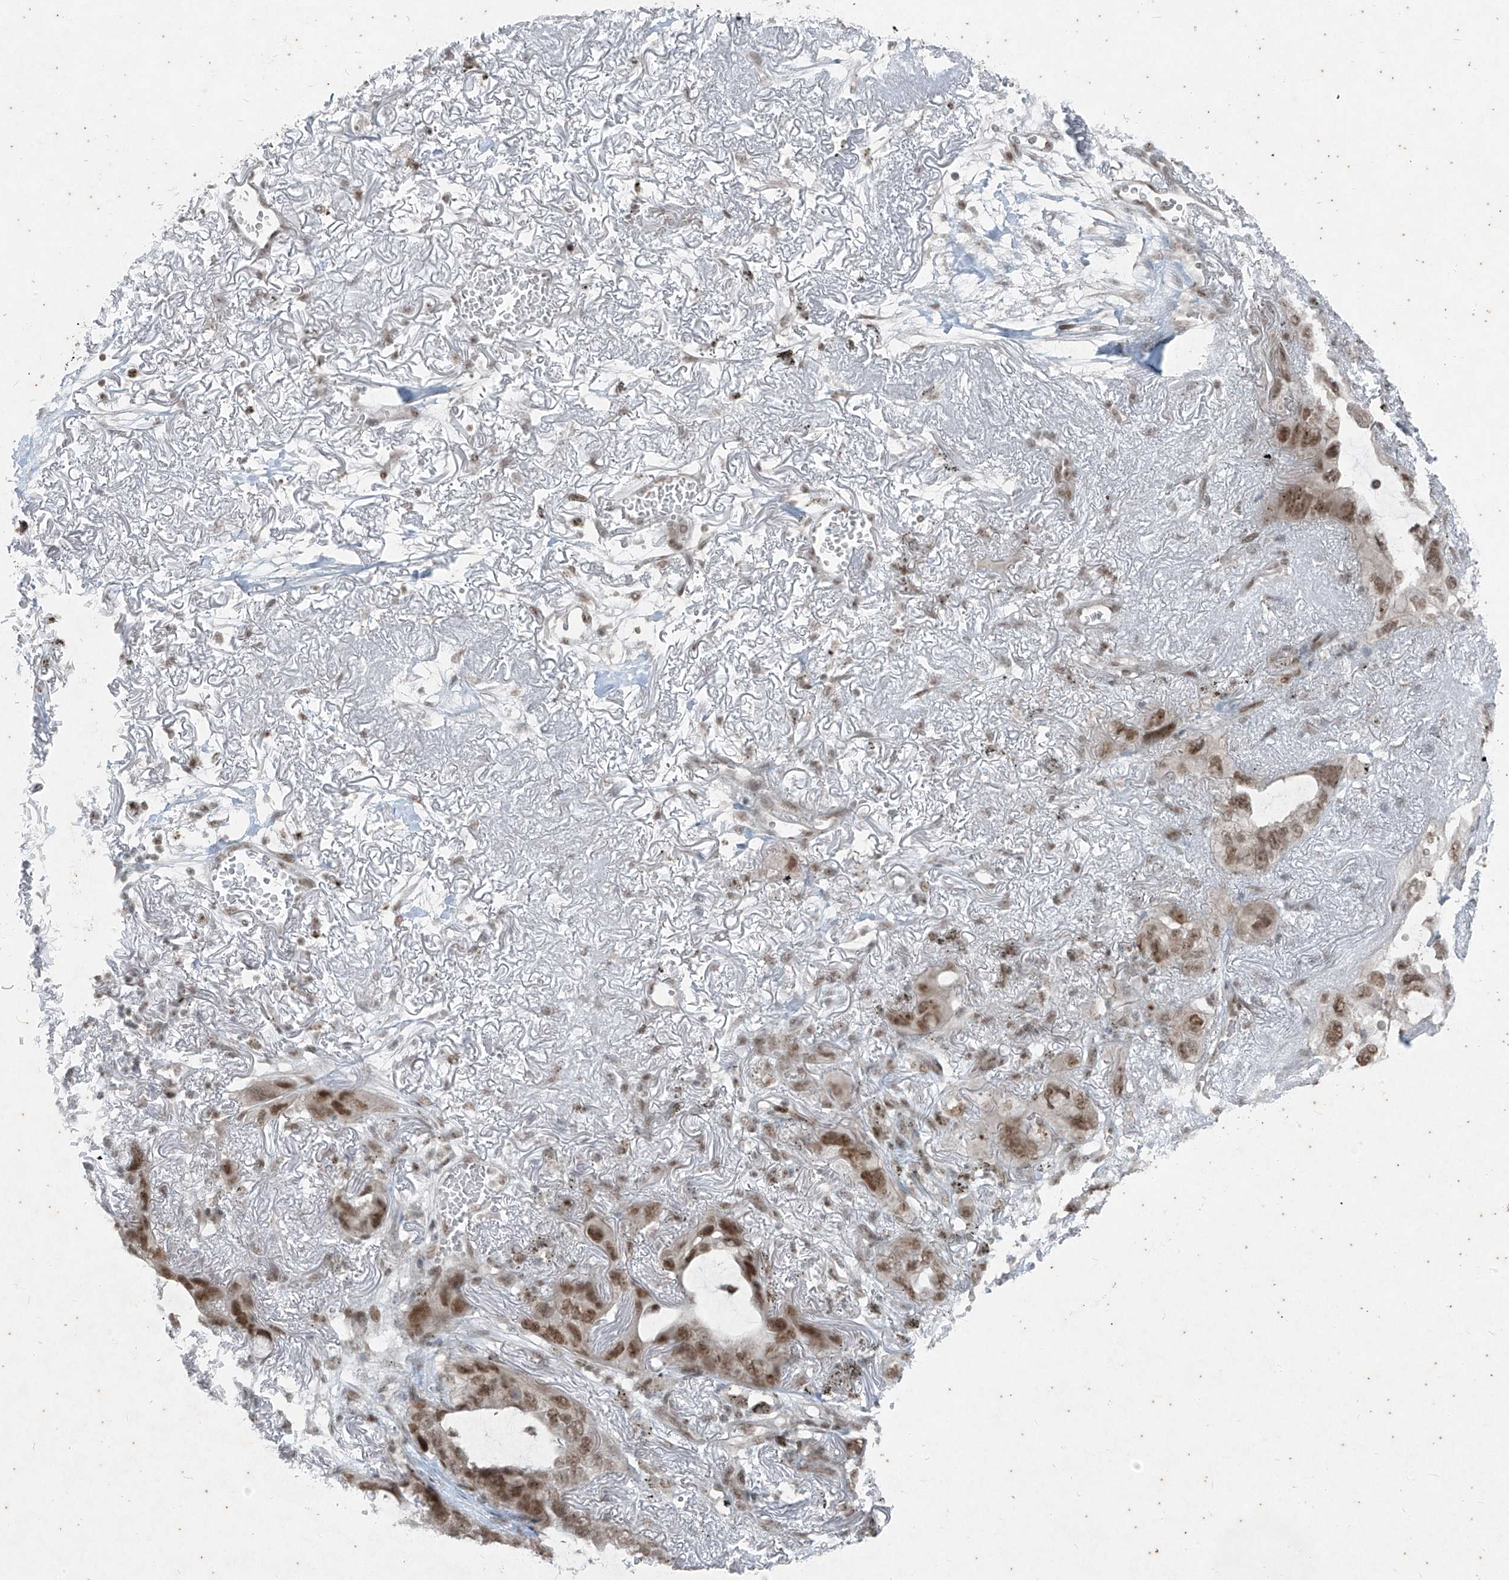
{"staining": {"intensity": "moderate", "quantity": ">75%", "location": "nuclear"}, "tissue": "lung cancer", "cell_type": "Tumor cells", "image_type": "cancer", "snomed": [{"axis": "morphology", "description": "Squamous cell carcinoma, NOS"}, {"axis": "topography", "description": "Lung"}], "caption": "Human lung cancer stained with a protein marker exhibits moderate staining in tumor cells.", "gene": "ZNF354B", "patient": {"sex": "female", "age": 73}}